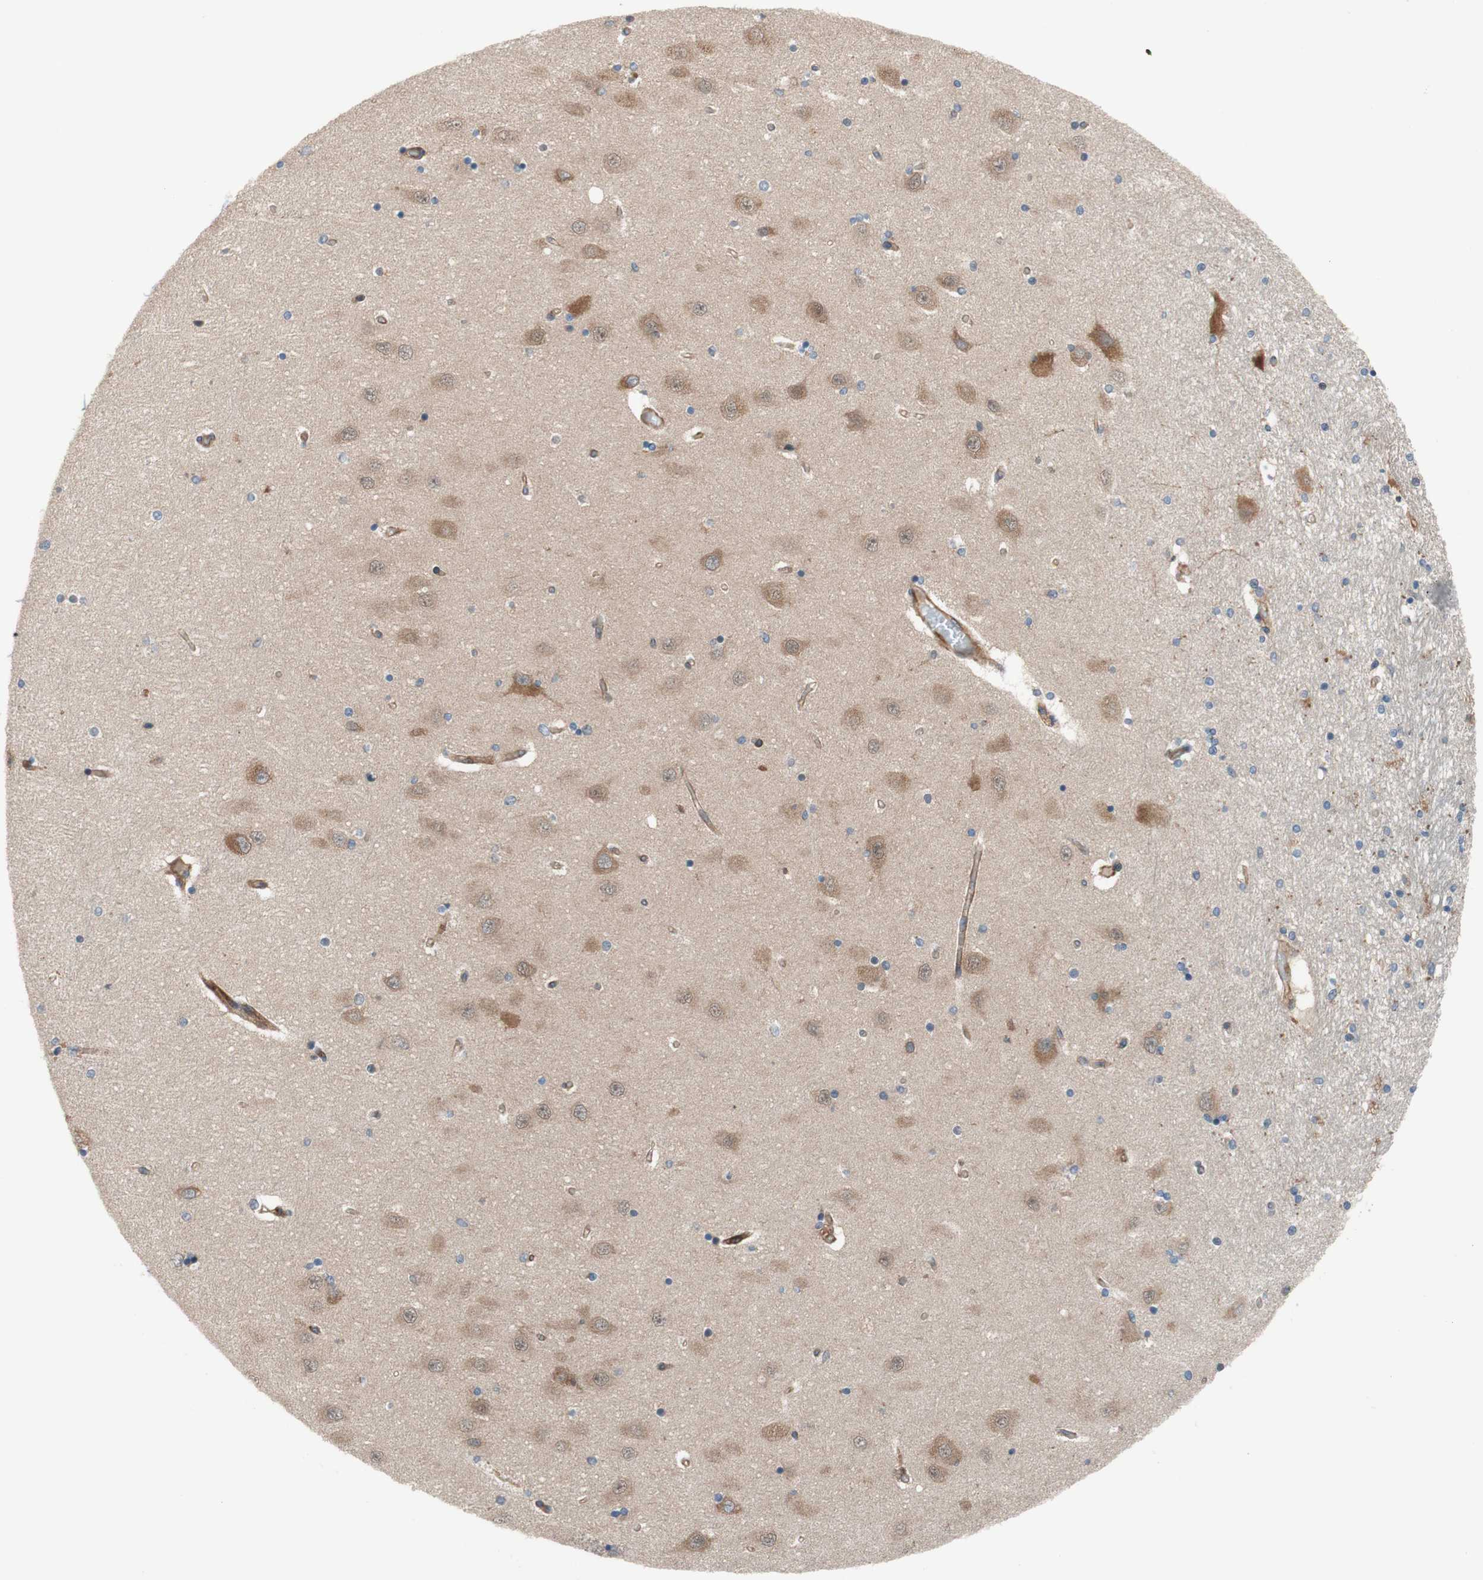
{"staining": {"intensity": "weak", "quantity": "25%-75%", "location": "cytoplasmic/membranous"}, "tissue": "hippocampus", "cell_type": "Glial cells", "image_type": "normal", "snomed": [{"axis": "morphology", "description": "Normal tissue, NOS"}, {"axis": "topography", "description": "Hippocampus"}], "caption": "Protein positivity by immunohistochemistry (IHC) displays weak cytoplasmic/membranous staining in about 25%-75% of glial cells in benign hippocampus. The staining is performed using DAB brown chromogen to label protein expression. The nuclei are counter-stained blue using hematoxylin.", "gene": "CCN4", "patient": {"sex": "female", "age": 54}}